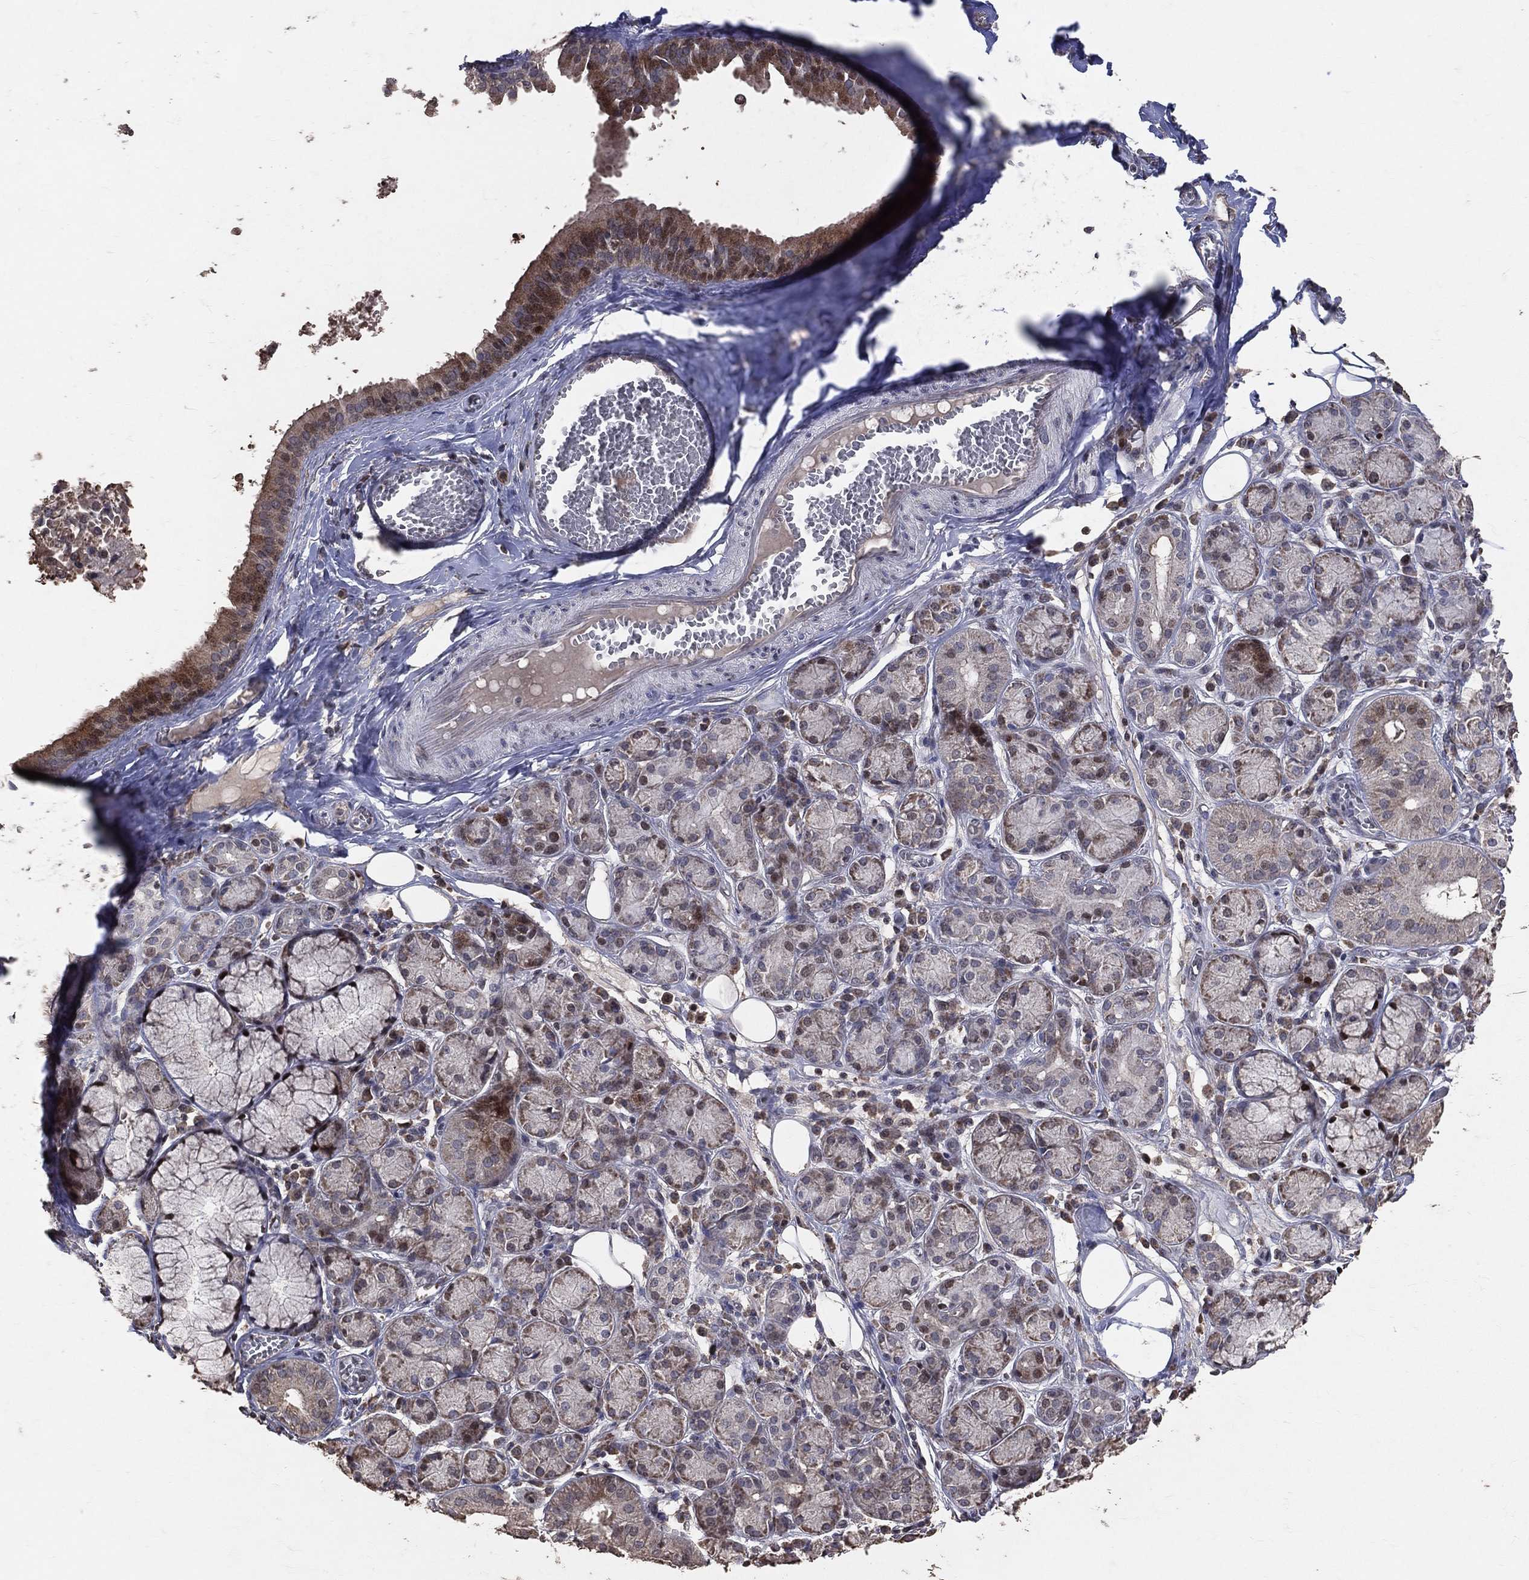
{"staining": {"intensity": "moderate", "quantity": "<25%", "location": "cytoplasmic/membranous"}, "tissue": "salivary gland", "cell_type": "Glandular cells", "image_type": "normal", "snomed": [{"axis": "morphology", "description": "Normal tissue, NOS"}, {"axis": "topography", "description": "Salivary gland"}], "caption": "Brown immunohistochemical staining in unremarkable human salivary gland displays moderate cytoplasmic/membranous positivity in approximately <25% of glandular cells. The staining was performed using DAB (3,3'-diaminobenzidine) to visualize the protein expression in brown, while the nuclei were stained in blue with hematoxylin (Magnification: 20x).", "gene": "LY6K", "patient": {"sex": "male", "age": 71}}